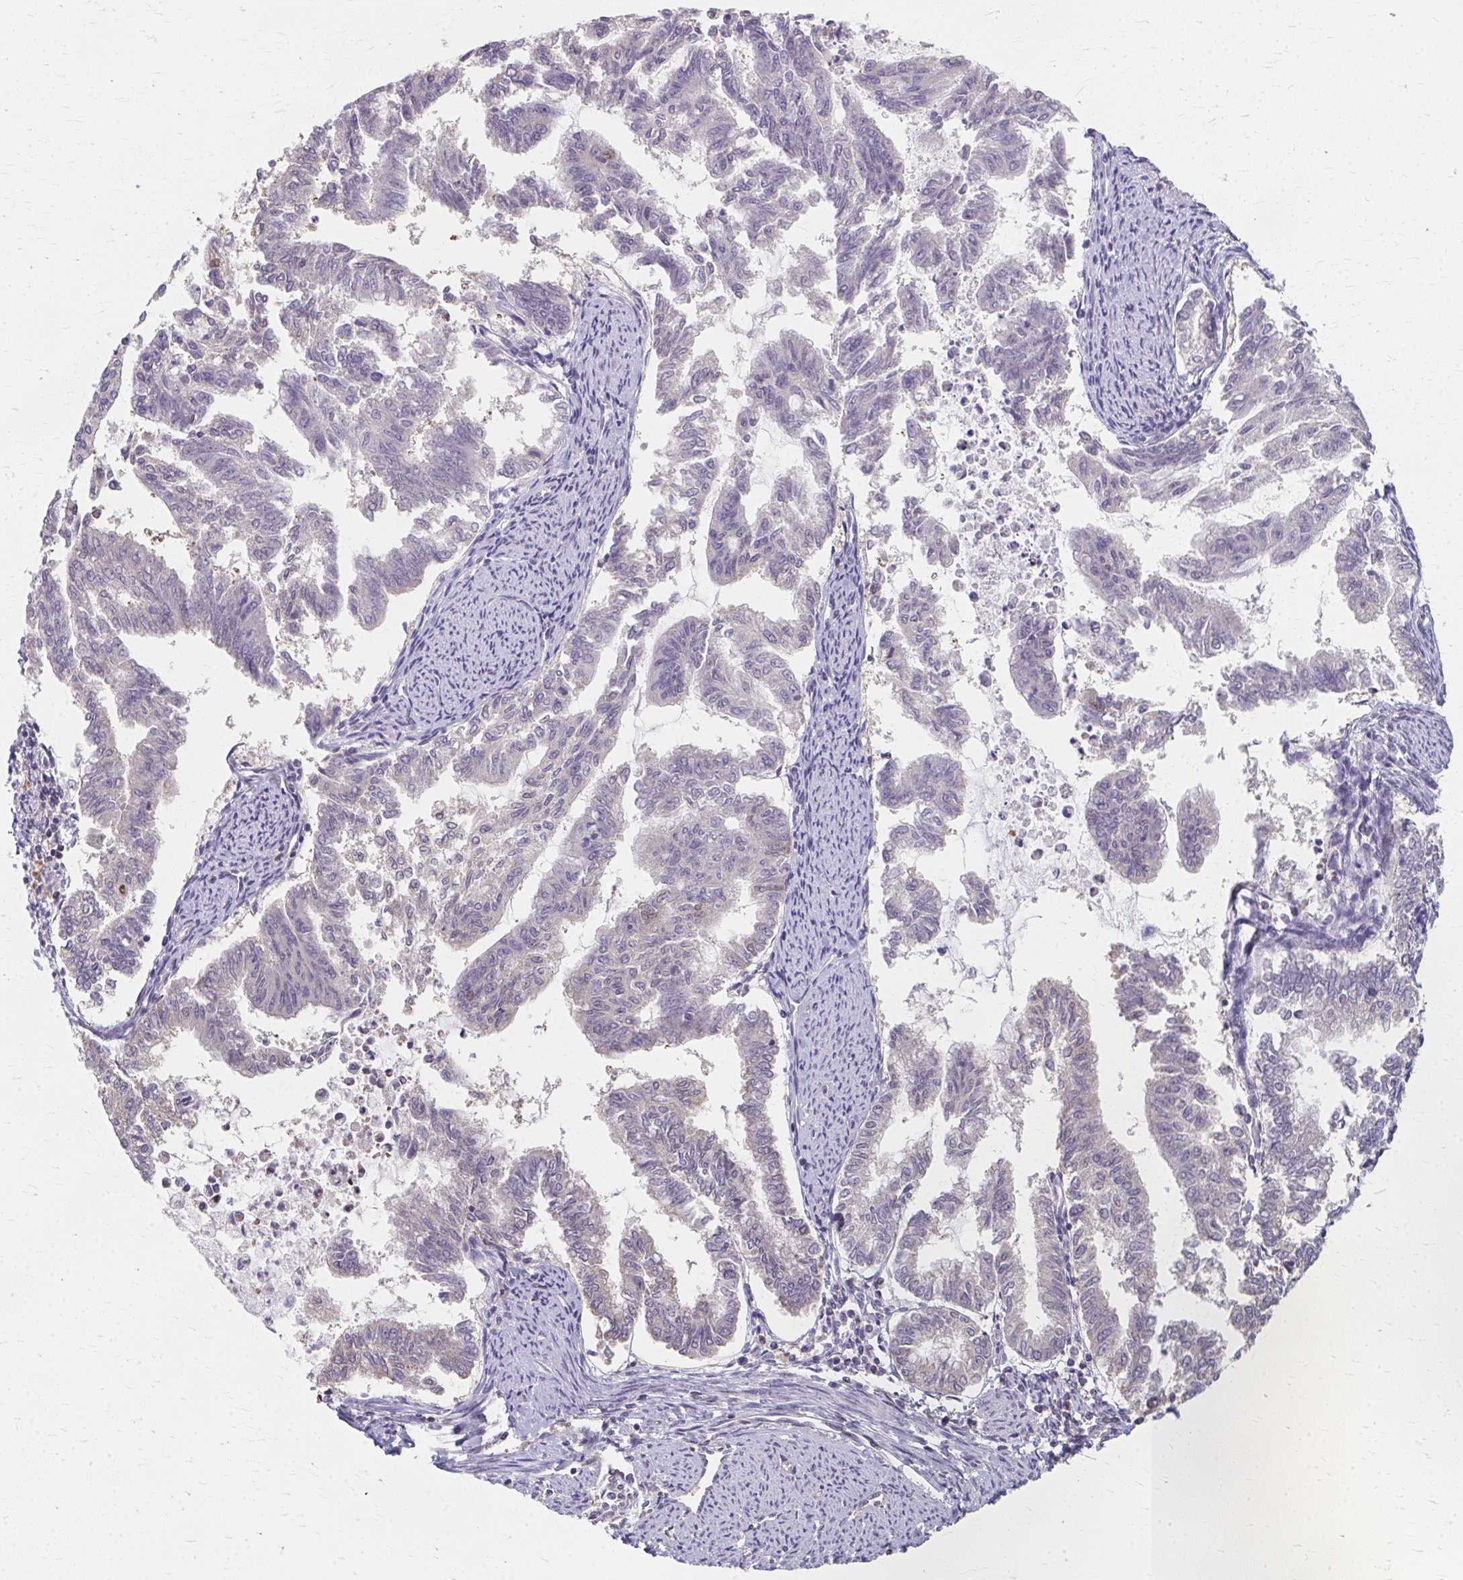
{"staining": {"intensity": "negative", "quantity": "none", "location": "none"}, "tissue": "endometrial cancer", "cell_type": "Tumor cells", "image_type": "cancer", "snomed": [{"axis": "morphology", "description": "Adenocarcinoma, NOS"}, {"axis": "topography", "description": "Endometrium"}], "caption": "This is an immunohistochemistry image of endometrial cancer. There is no expression in tumor cells.", "gene": "RABGAP1L", "patient": {"sex": "female", "age": 79}}